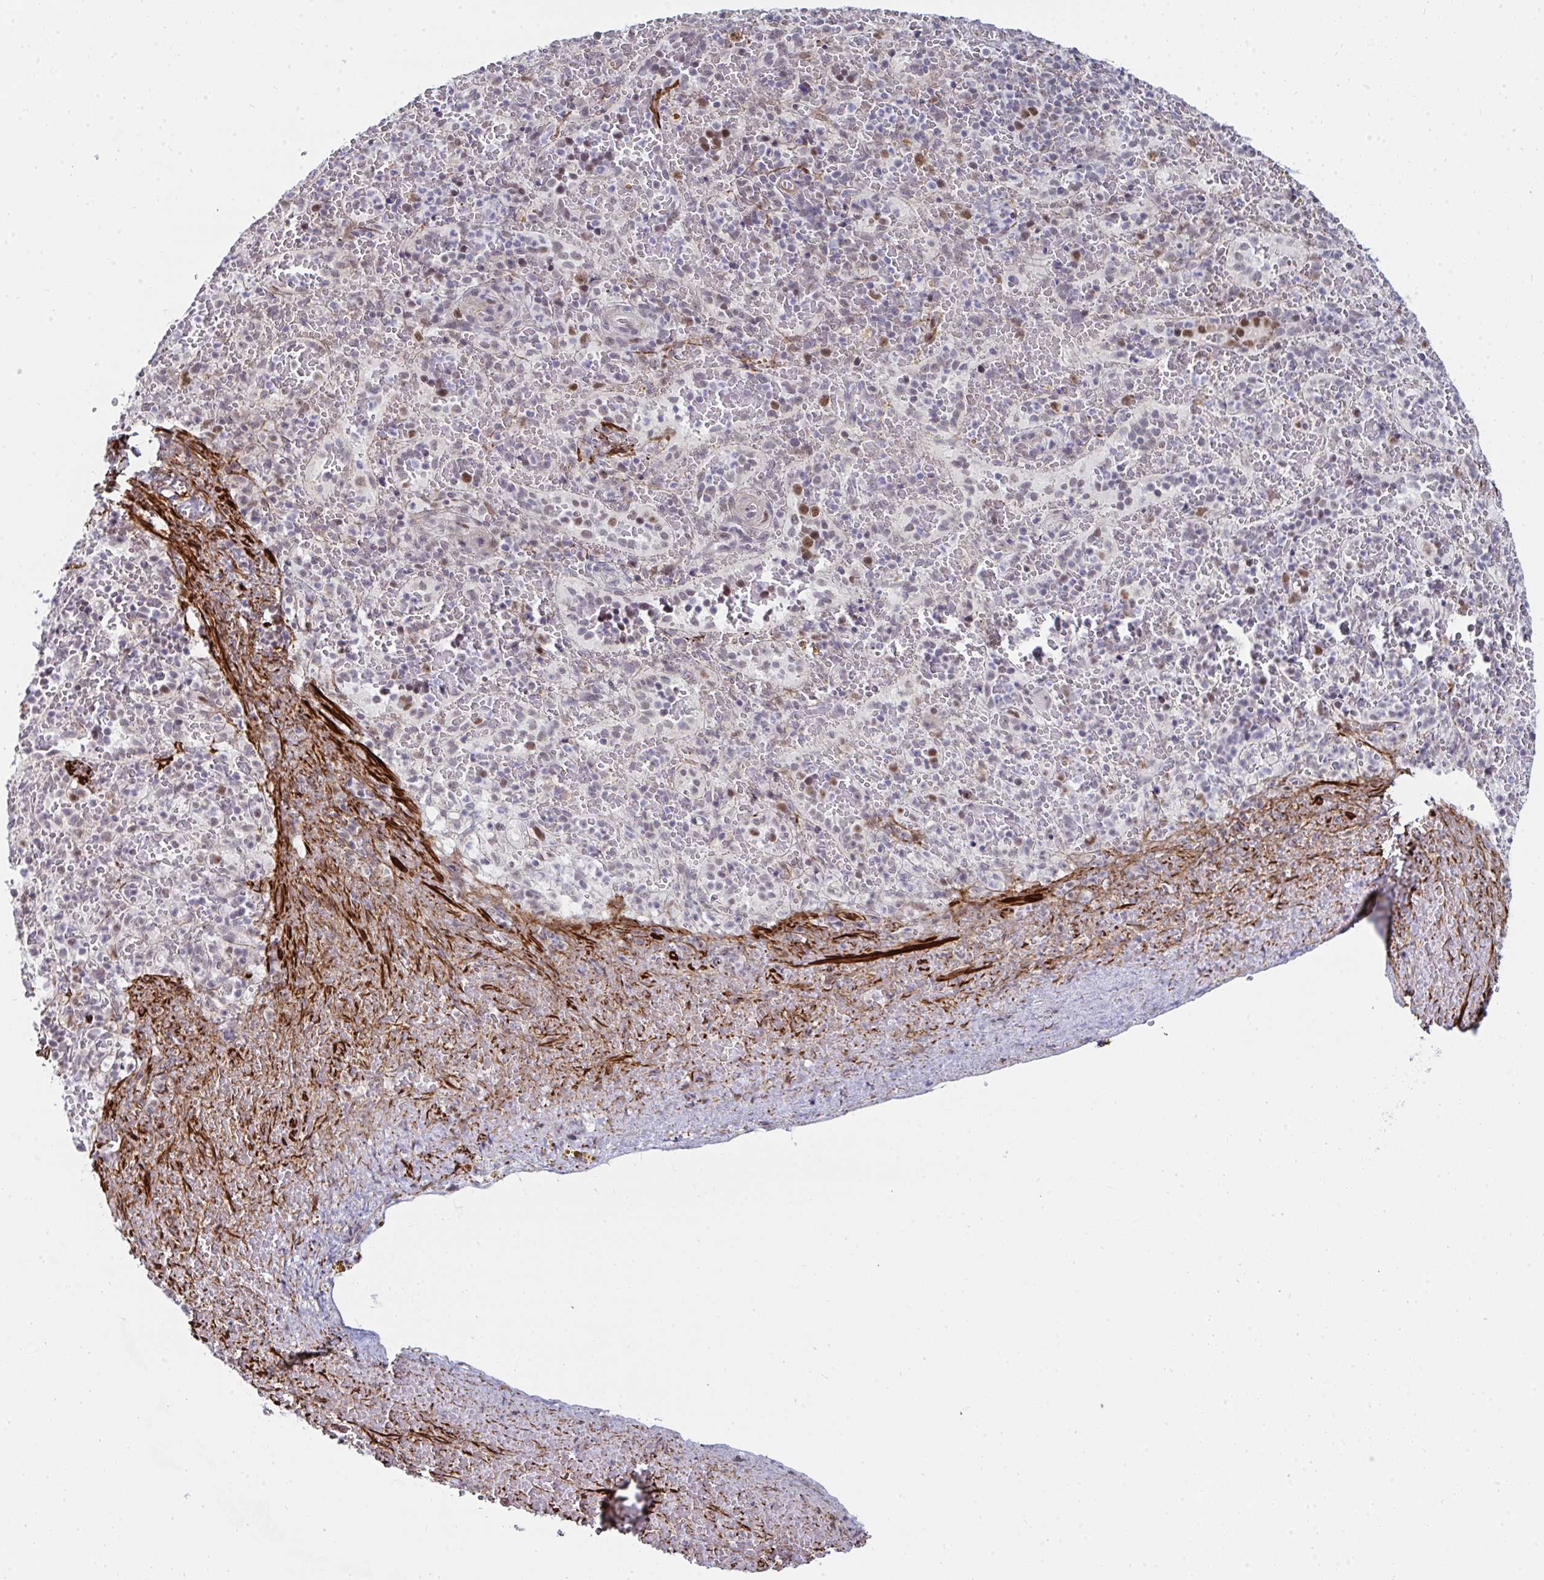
{"staining": {"intensity": "negative", "quantity": "none", "location": "none"}, "tissue": "spleen", "cell_type": "Cells in red pulp", "image_type": "normal", "snomed": [{"axis": "morphology", "description": "Normal tissue, NOS"}, {"axis": "topography", "description": "Spleen"}], "caption": "High power microscopy histopathology image of an immunohistochemistry (IHC) histopathology image of benign spleen, revealing no significant staining in cells in red pulp.", "gene": "GINS2", "patient": {"sex": "female", "age": 50}}